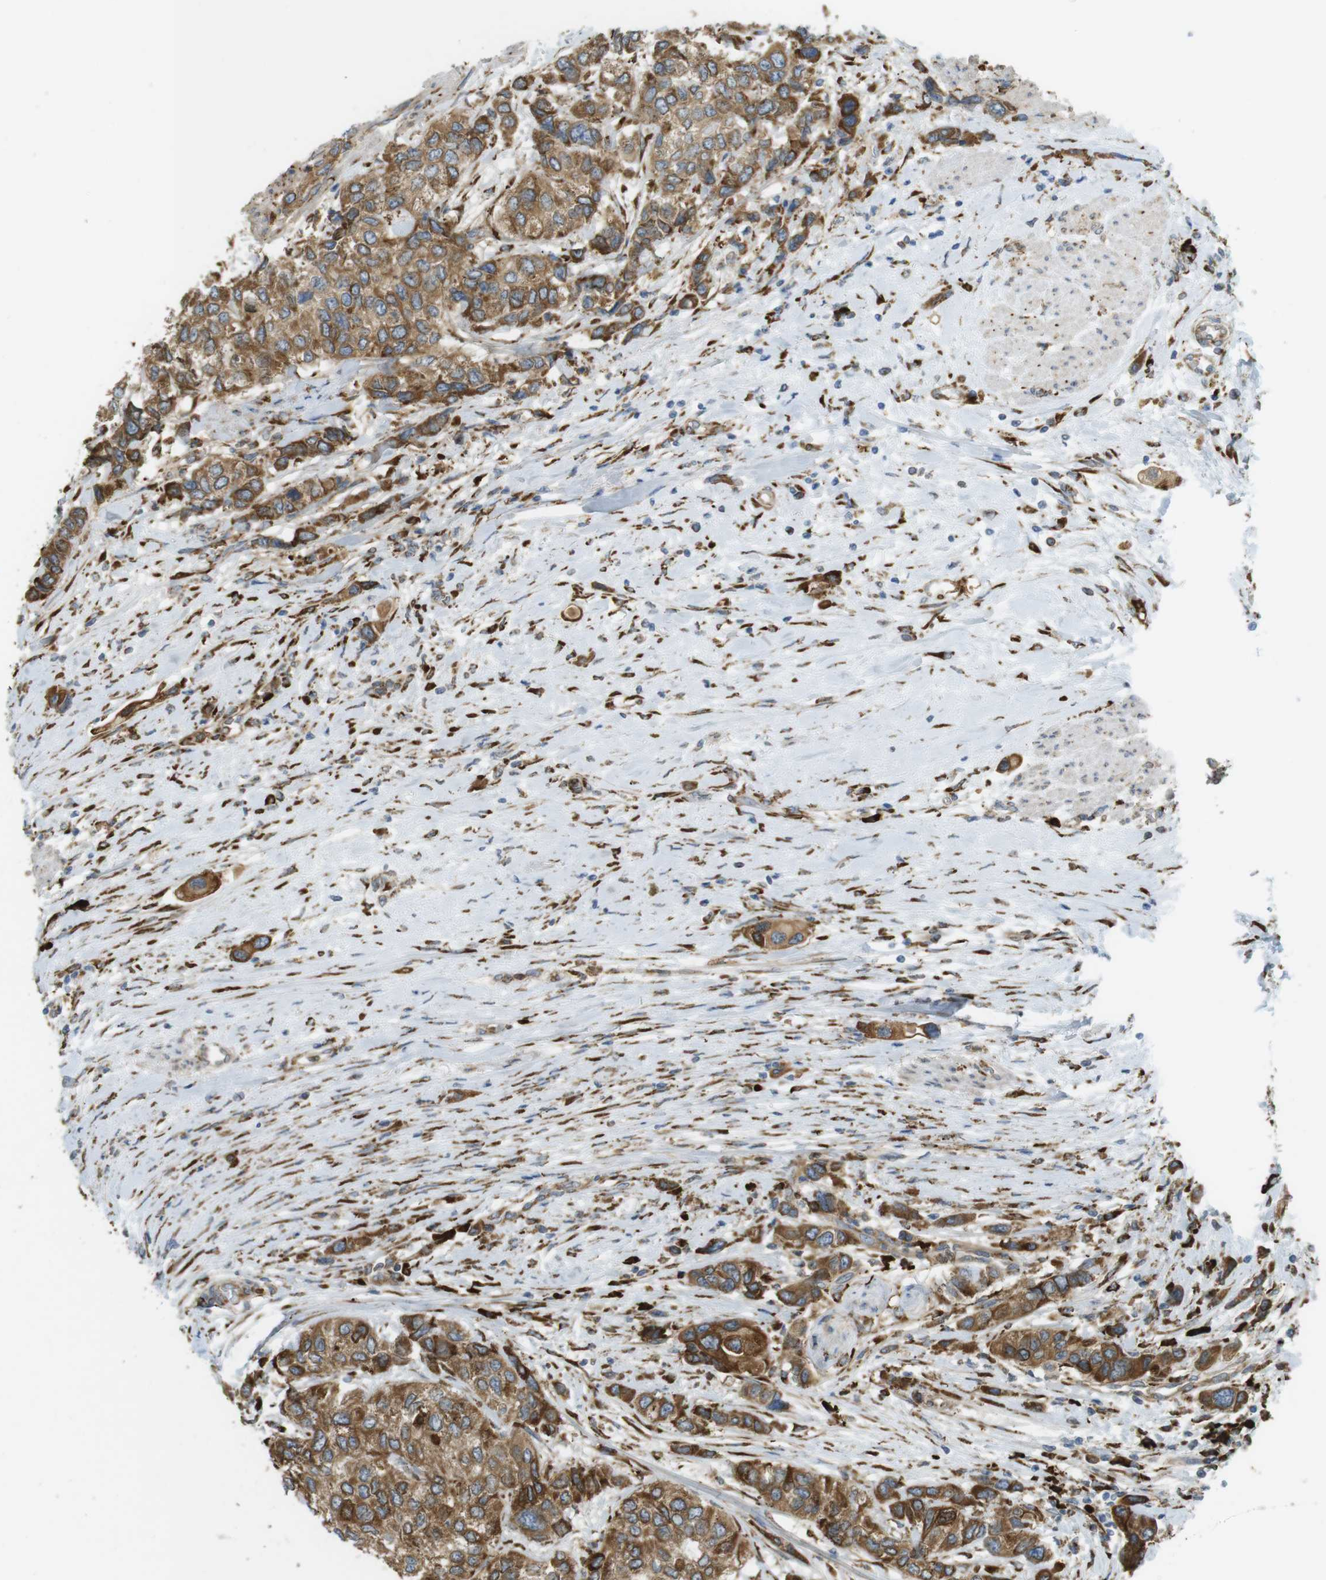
{"staining": {"intensity": "moderate", "quantity": ">75%", "location": "cytoplasmic/membranous"}, "tissue": "urothelial cancer", "cell_type": "Tumor cells", "image_type": "cancer", "snomed": [{"axis": "morphology", "description": "Urothelial carcinoma, High grade"}, {"axis": "topography", "description": "Urinary bladder"}], "caption": "Protein expression analysis of human urothelial carcinoma (high-grade) reveals moderate cytoplasmic/membranous positivity in about >75% of tumor cells.", "gene": "MBOAT2", "patient": {"sex": "female", "age": 56}}